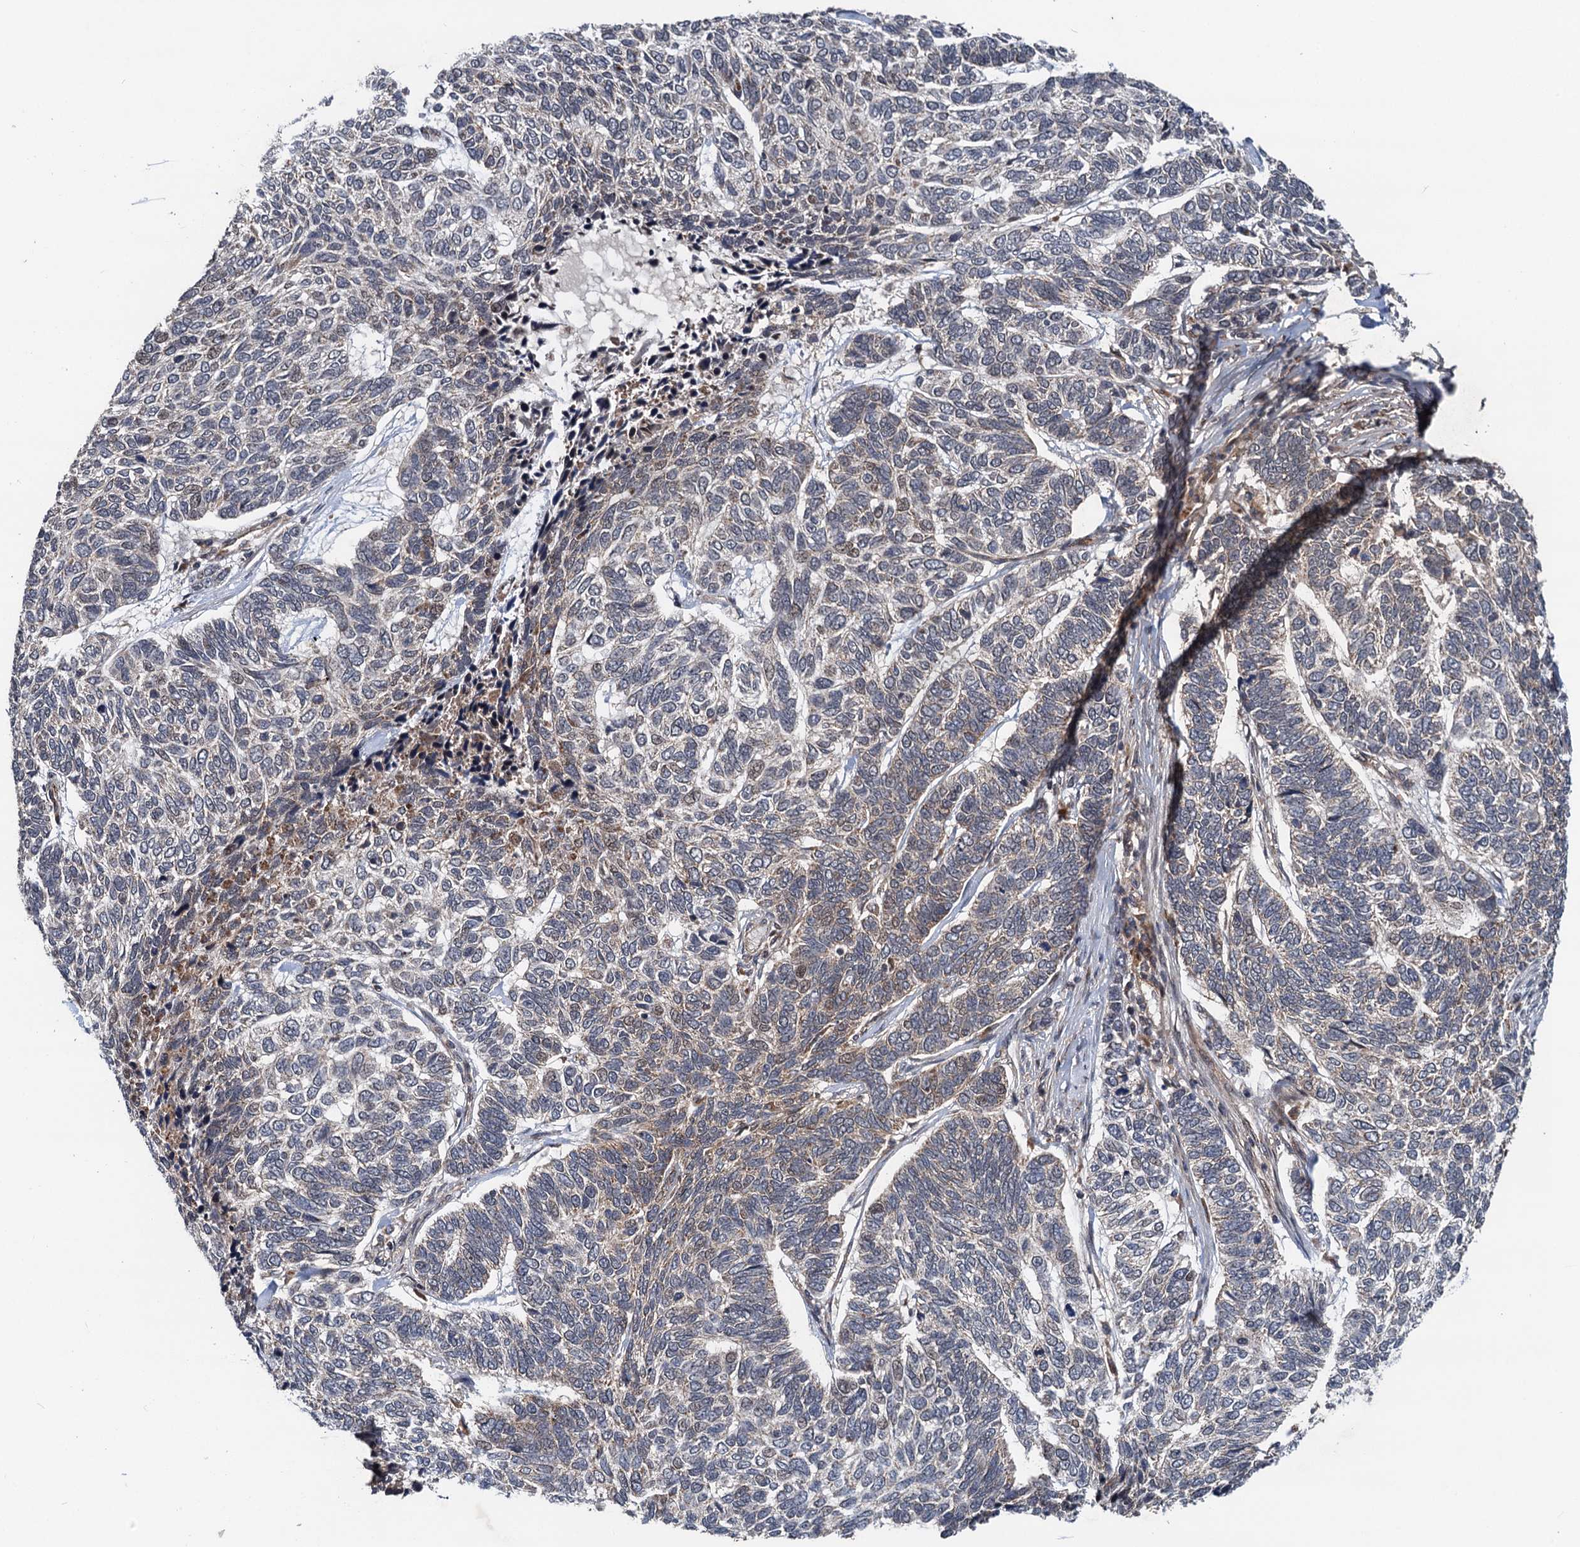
{"staining": {"intensity": "weak", "quantity": "<25%", "location": "nuclear"}, "tissue": "skin cancer", "cell_type": "Tumor cells", "image_type": "cancer", "snomed": [{"axis": "morphology", "description": "Basal cell carcinoma"}, {"axis": "topography", "description": "Skin"}], "caption": "Immunohistochemistry photomicrograph of human skin basal cell carcinoma stained for a protein (brown), which shows no staining in tumor cells.", "gene": "NLRP10", "patient": {"sex": "female", "age": 65}}